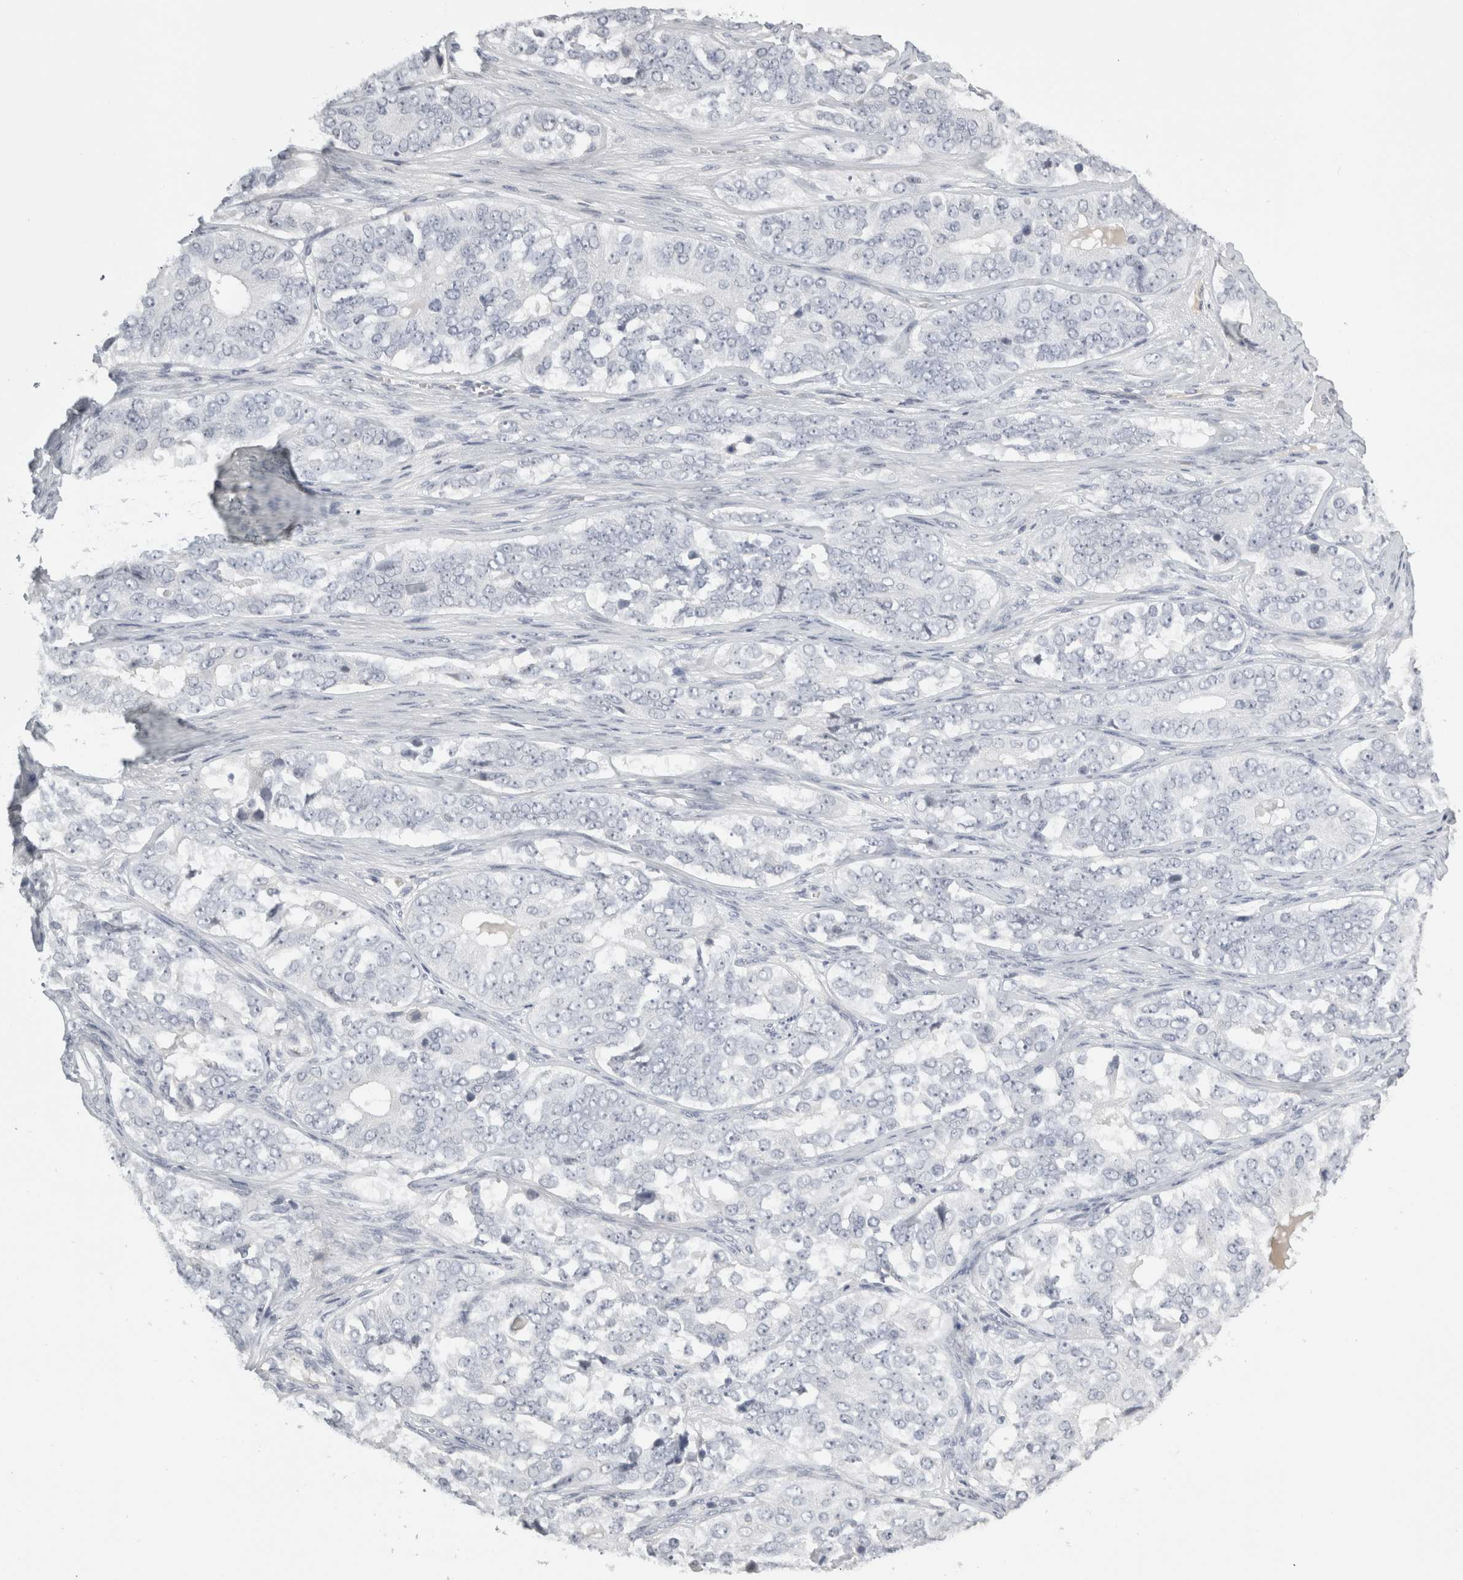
{"staining": {"intensity": "negative", "quantity": "none", "location": "none"}, "tissue": "ovarian cancer", "cell_type": "Tumor cells", "image_type": "cancer", "snomed": [{"axis": "morphology", "description": "Carcinoma, endometroid"}, {"axis": "topography", "description": "Ovary"}], "caption": "Tumor cells show no significant positivity in ovarian cancer.", "gene": "FBLIM1", "patient": {"sex": "female", "age": 51}}